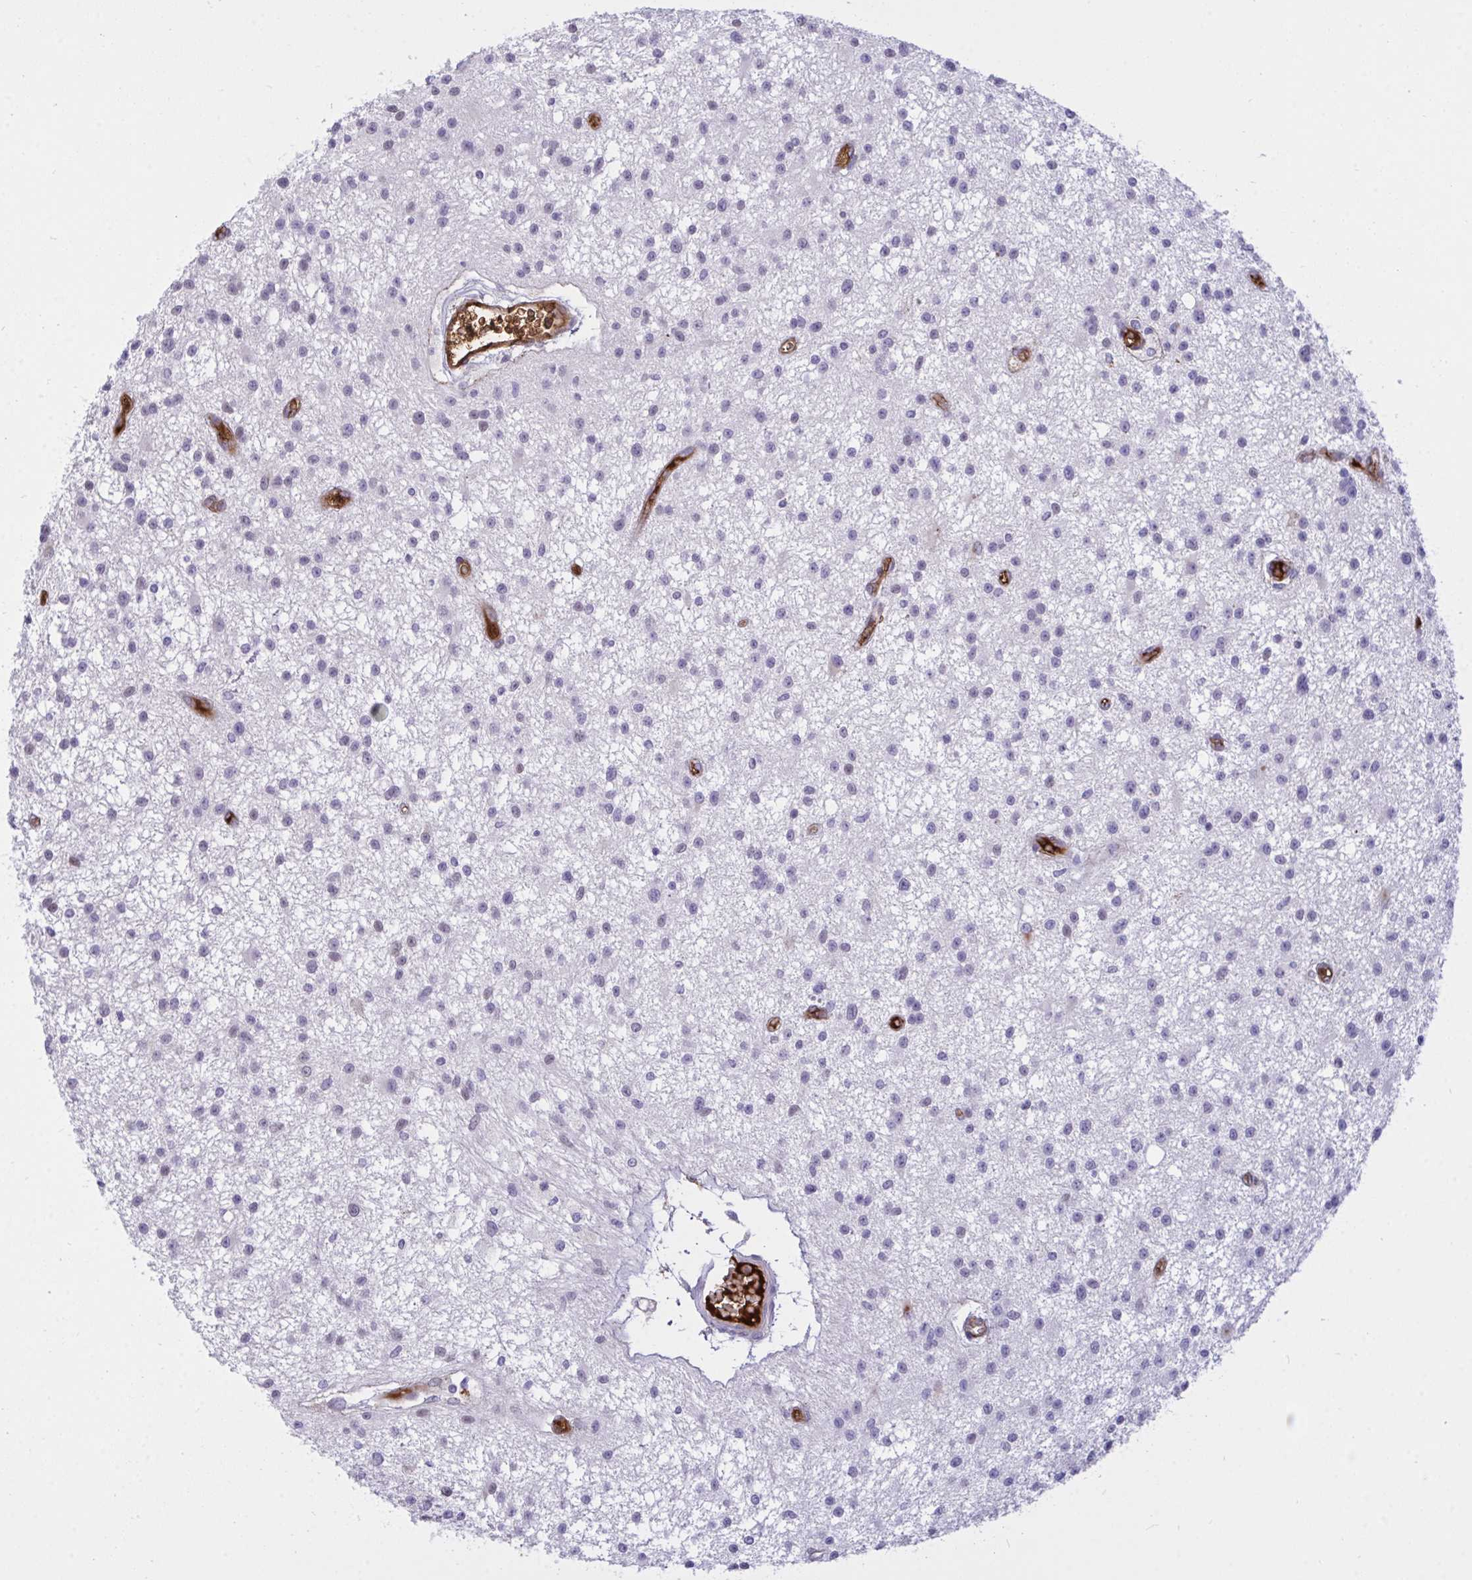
{"staining": {"intensity": "negative", "quantity": "none", "location": "none"}, "tissue": "glioma", "cell_type": "Tumor cells", "image_type": "cancer", "snomed": [{"axis": "morphology", "description": "Glioma, malignant, Low grade"}, {"axis": "topography", "description": "Brain"}], "caption": "The IHC photomicrograph has no significant positivity in tumor cells of glioma tissue.", "gene": "F2", "patient": {"sex": "male", "age": 43}}